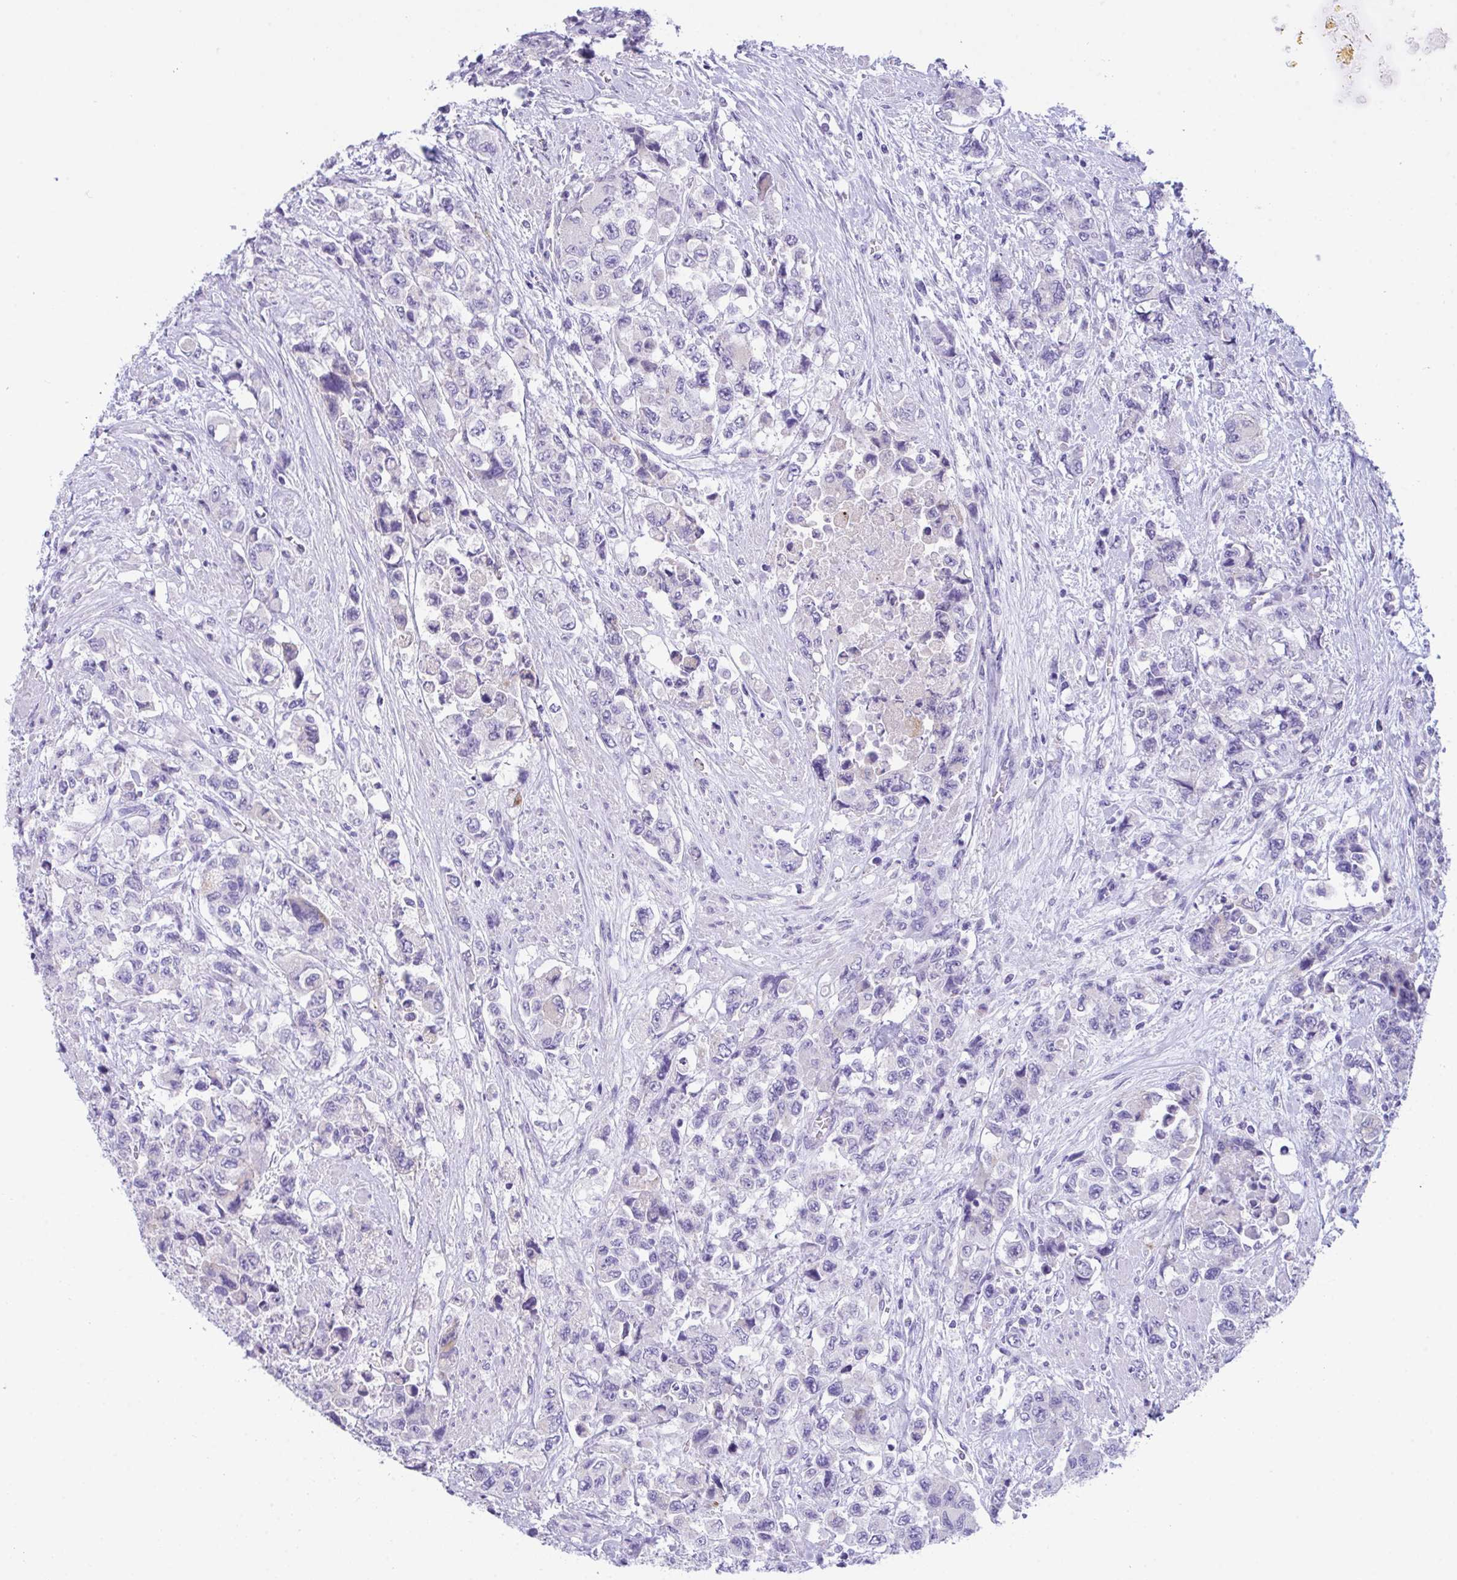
{"staining": {"intensity": "negative", "quantity": "none", "location": "none"}, "tissue": "urothelial cancer", "cell_type": "Tumor cells", "image_type": "cancer", "snomed": [{"axis": "morphology", "description": "Urothelial carcinoma, High grade"}, {"axis": "topography", "description": "Urinary bladder"}], "caption": "The histopathology image demonstrates no staining of tumor cells in high-grade urothelial carcinoma.", "gene": "TMEM106B", "patient": {"sex": "female", "age": 78}}